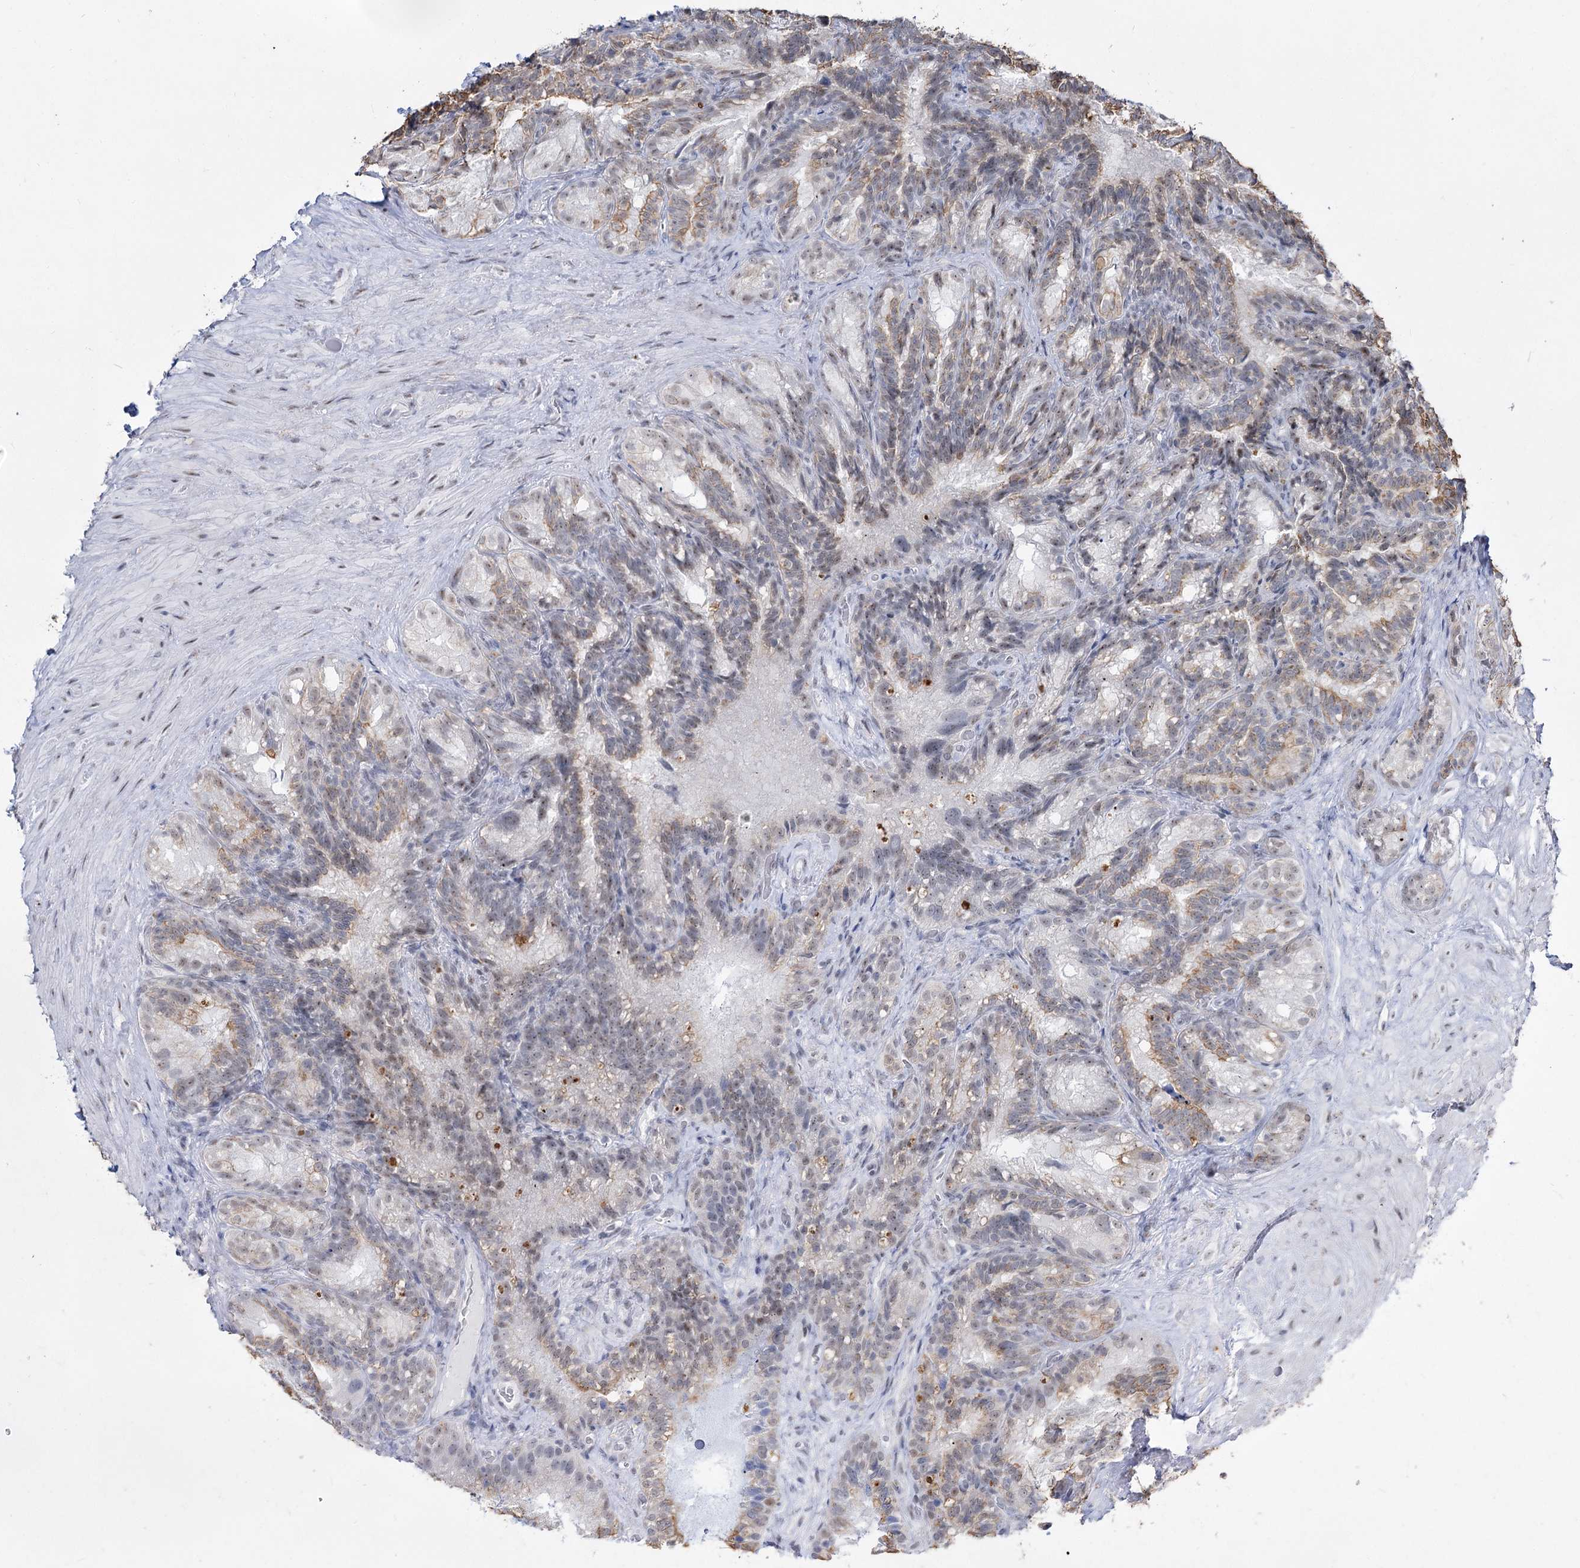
{"staining": {"intensity": "weak", "quantity": "<25%", "location": "cytoplasmic/membranous"}, "tissue": "seminal vesicle", "cell_type": "Glandular cells", "image_type": "normal", "snomed": [{"axis": "morphology", "description": "Normal tissue, NOS"}, {"axis": "topography", "description": "Seminal veicle"}], "caption": "The histopathology image displays no significant staining in glandular cells of seminal vesicle.", "gene": "DDX50", "patient": {"sex": "male", "age": 60}}